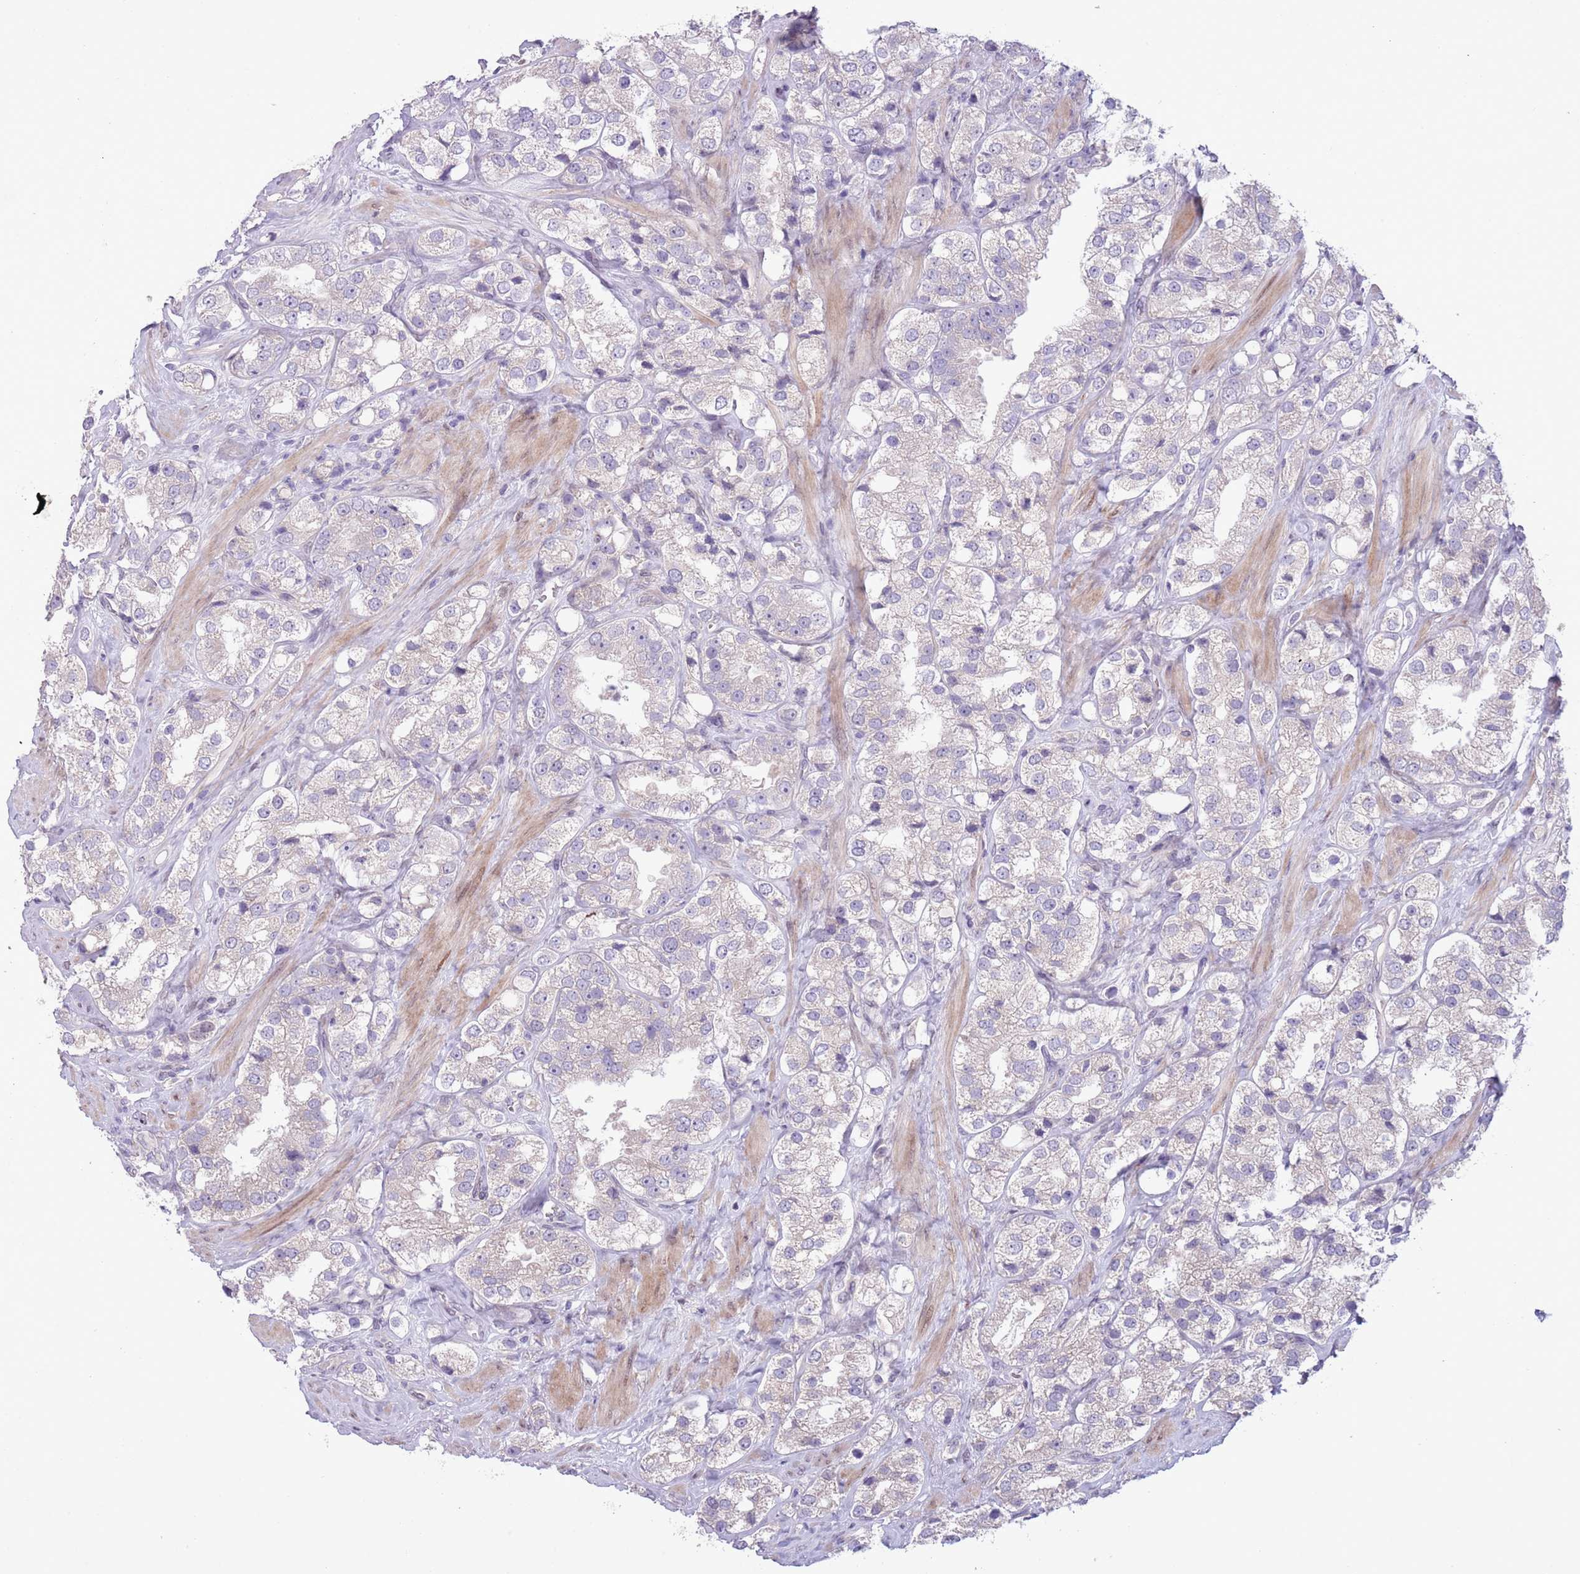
{"staining": {"intensity": "negative", "quantity": "none", "location": "none"}, "tissue": "prostate cancer", "cell_type": "Tumor cells", "image_type": "cancer", "snomed": [{"axis": "morphology", "description": "Adenocarcinoma, NOS"}, {"axis": "topography", "description": "Prostate"}], "caption": "Tumor cells show no significant protein staining in prostate cancer (adenocarcinoma).", "gene": "CCND2", "patient": {"sex": "male", "age": 79}}